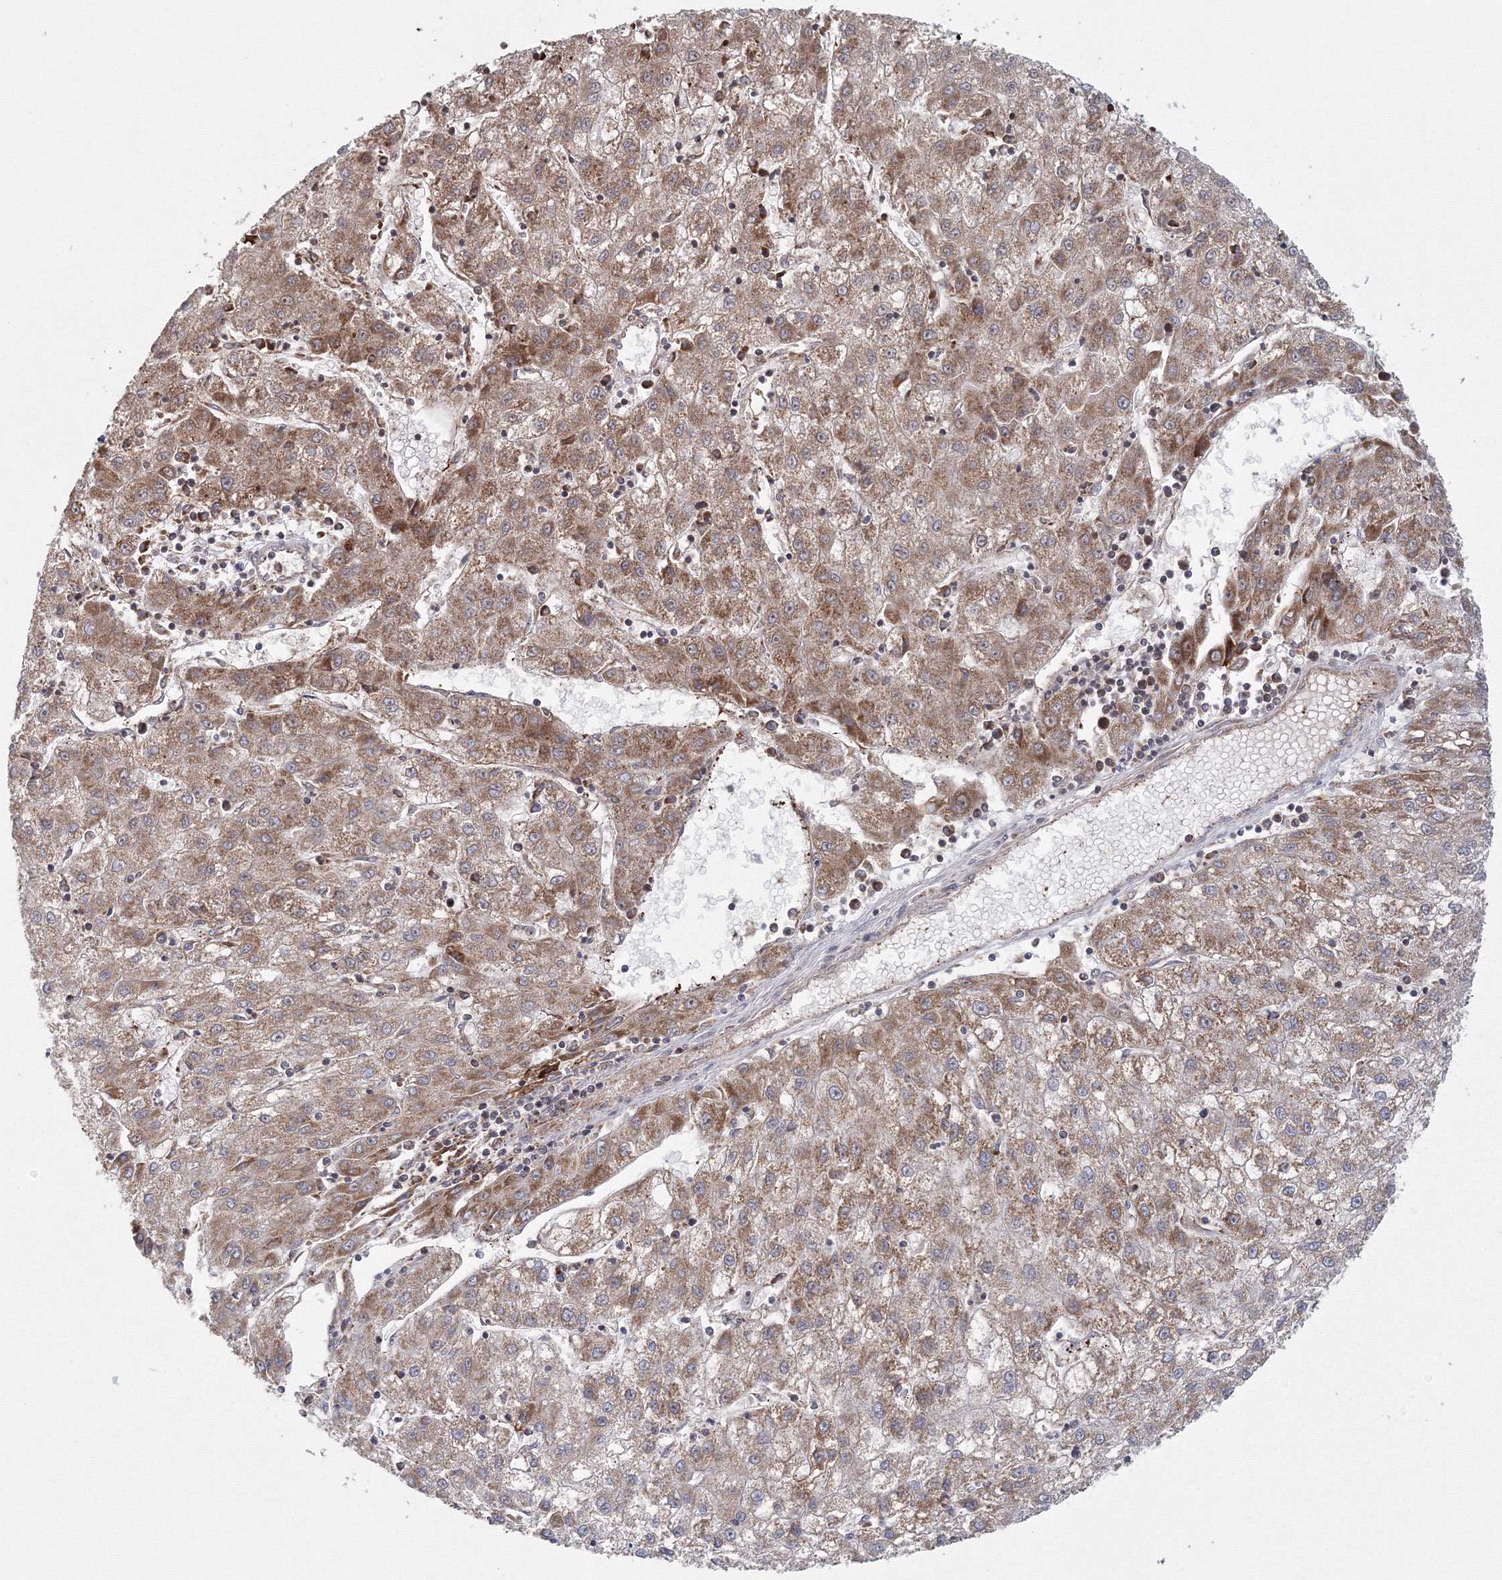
{"staining": {"intensity": "moderate", "quantity": ">75%", "location": "cytoplasmic/membranous"}, "tissue": "liver cancer", "cell_type": "Tumor cells", "image_type": "cancer", "snomed": [{"axis": "morphology", "description": "Carcinoma, Hepatocellular, NOS"}, {"axis": "topography", "description": "Liver"}], "caption": "Hepatocellular carcinoma (liver) was stained to show a protein in brown. There is medium levels of moderate cytoplasmic/membranous expression in approximately >75% of tumor cells. The staining is performed using DAB brown chromogen to label protein expression. The nuclei are counter-stained blue using hematoxylin.", "gene": "GRPEL1", "patient": {"sex": "male", "age": 72}}